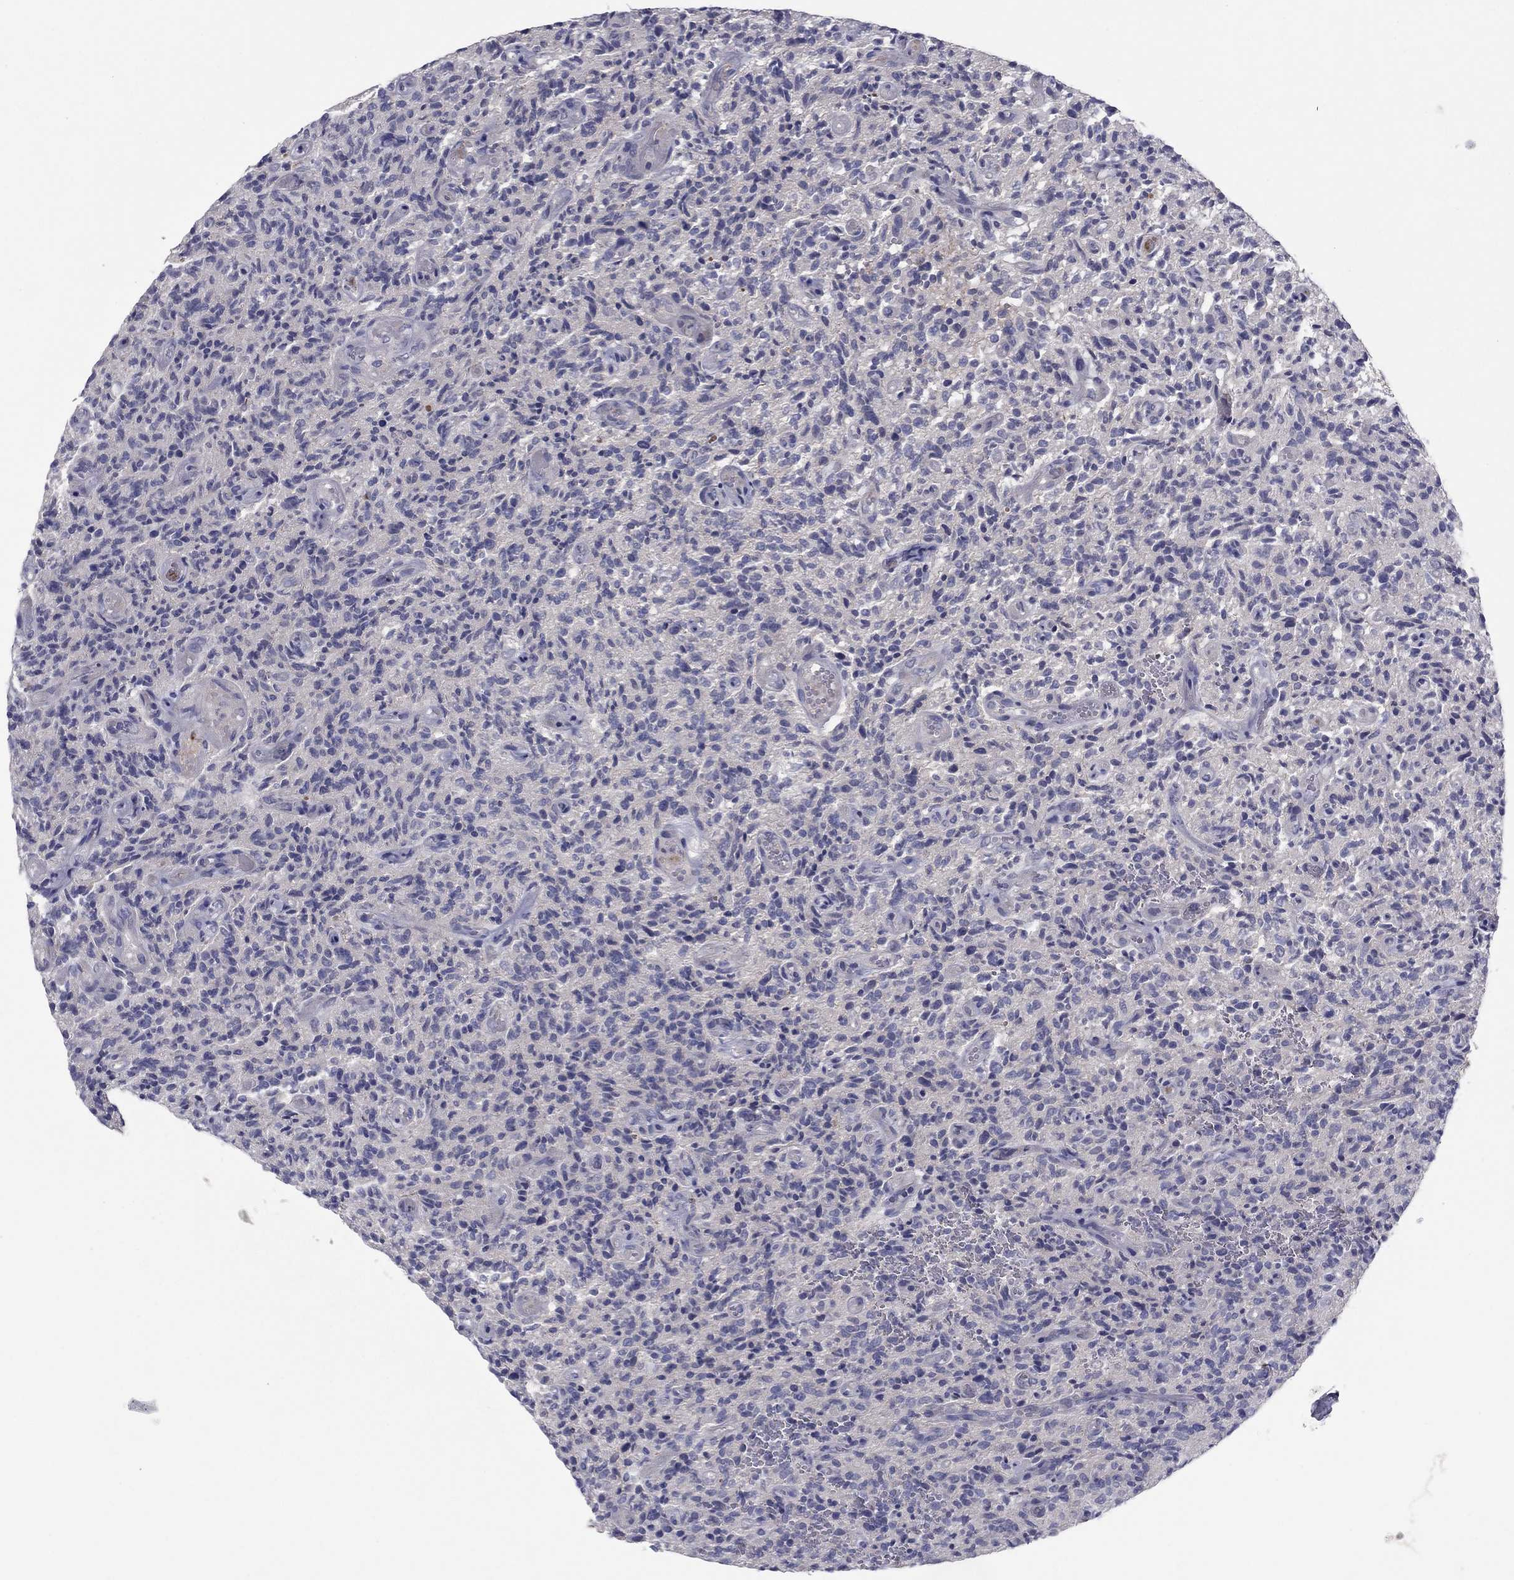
{"staining": {"intensity": "negative", "quantity": "none", "location": "none"}, "tissue": "glioma", "cell_type": "Tumor cells", "image_type": "cancer", "snomed": [{"axis": "morphology", "description": "Glioma, malignant, High grade"}, {"axis": "topography", "description": "Brain"}], "caption": "An image of human glioma is negative for staining in tumor cells.", "gene": "RNF123", "patient": {"sex": "male", "age": 64}}